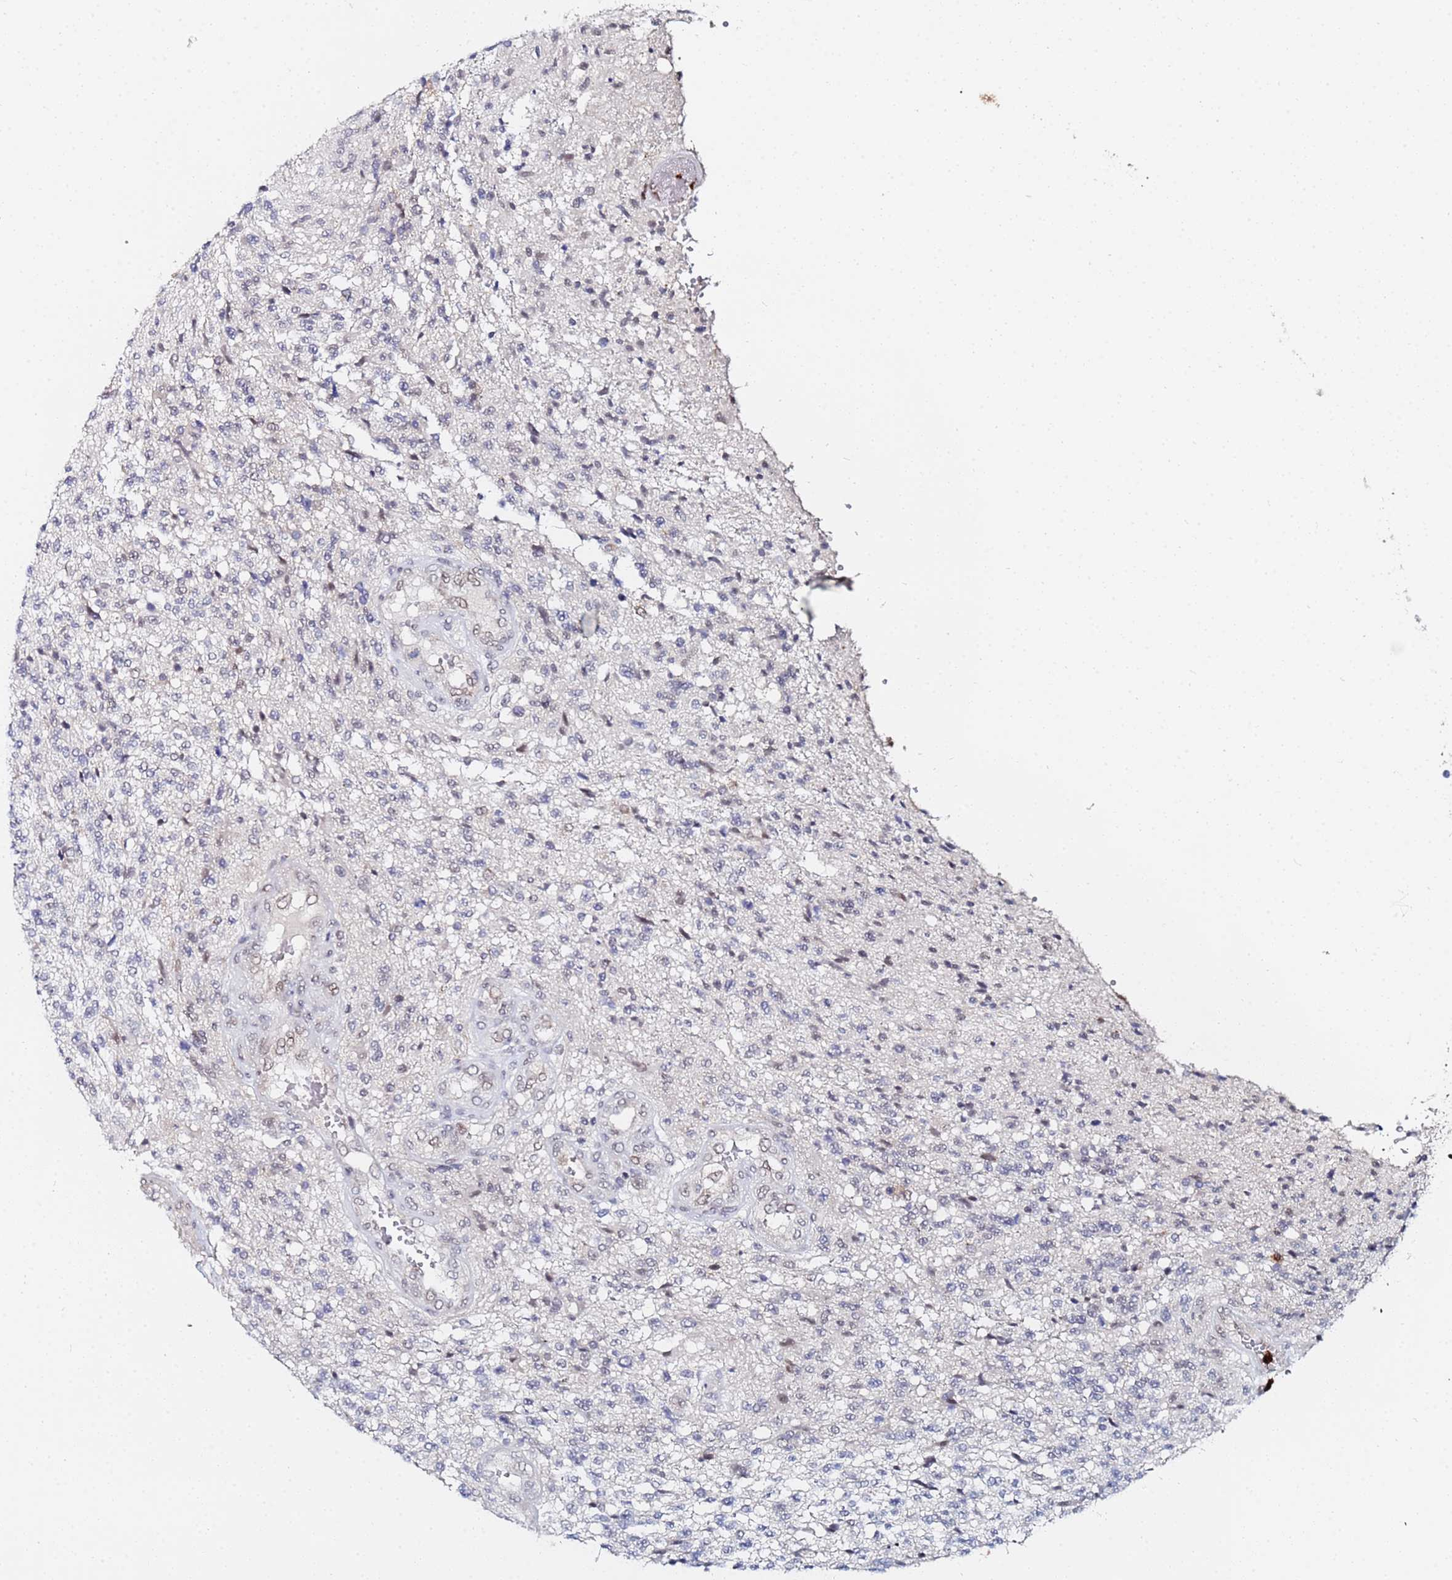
{"staining": {"intensity": "weak", "quantity": "<25%", "location": "nuclear"}, "tissue": "glioma", "cell_type": "Tumor cells", "image_type": "cancer", "snomed": [{"axis": "morphology", "description": "Glioma, malignant, High grade"}, {"axis": "topography", "description": "Brain"}], "caption": "High power microscopy histopathology image of an IHC micrograph of glioma, revealing no significant staining in tumor cells.", "gene": "MTCL1", "patient": {"sex": "male", "age": 56}}